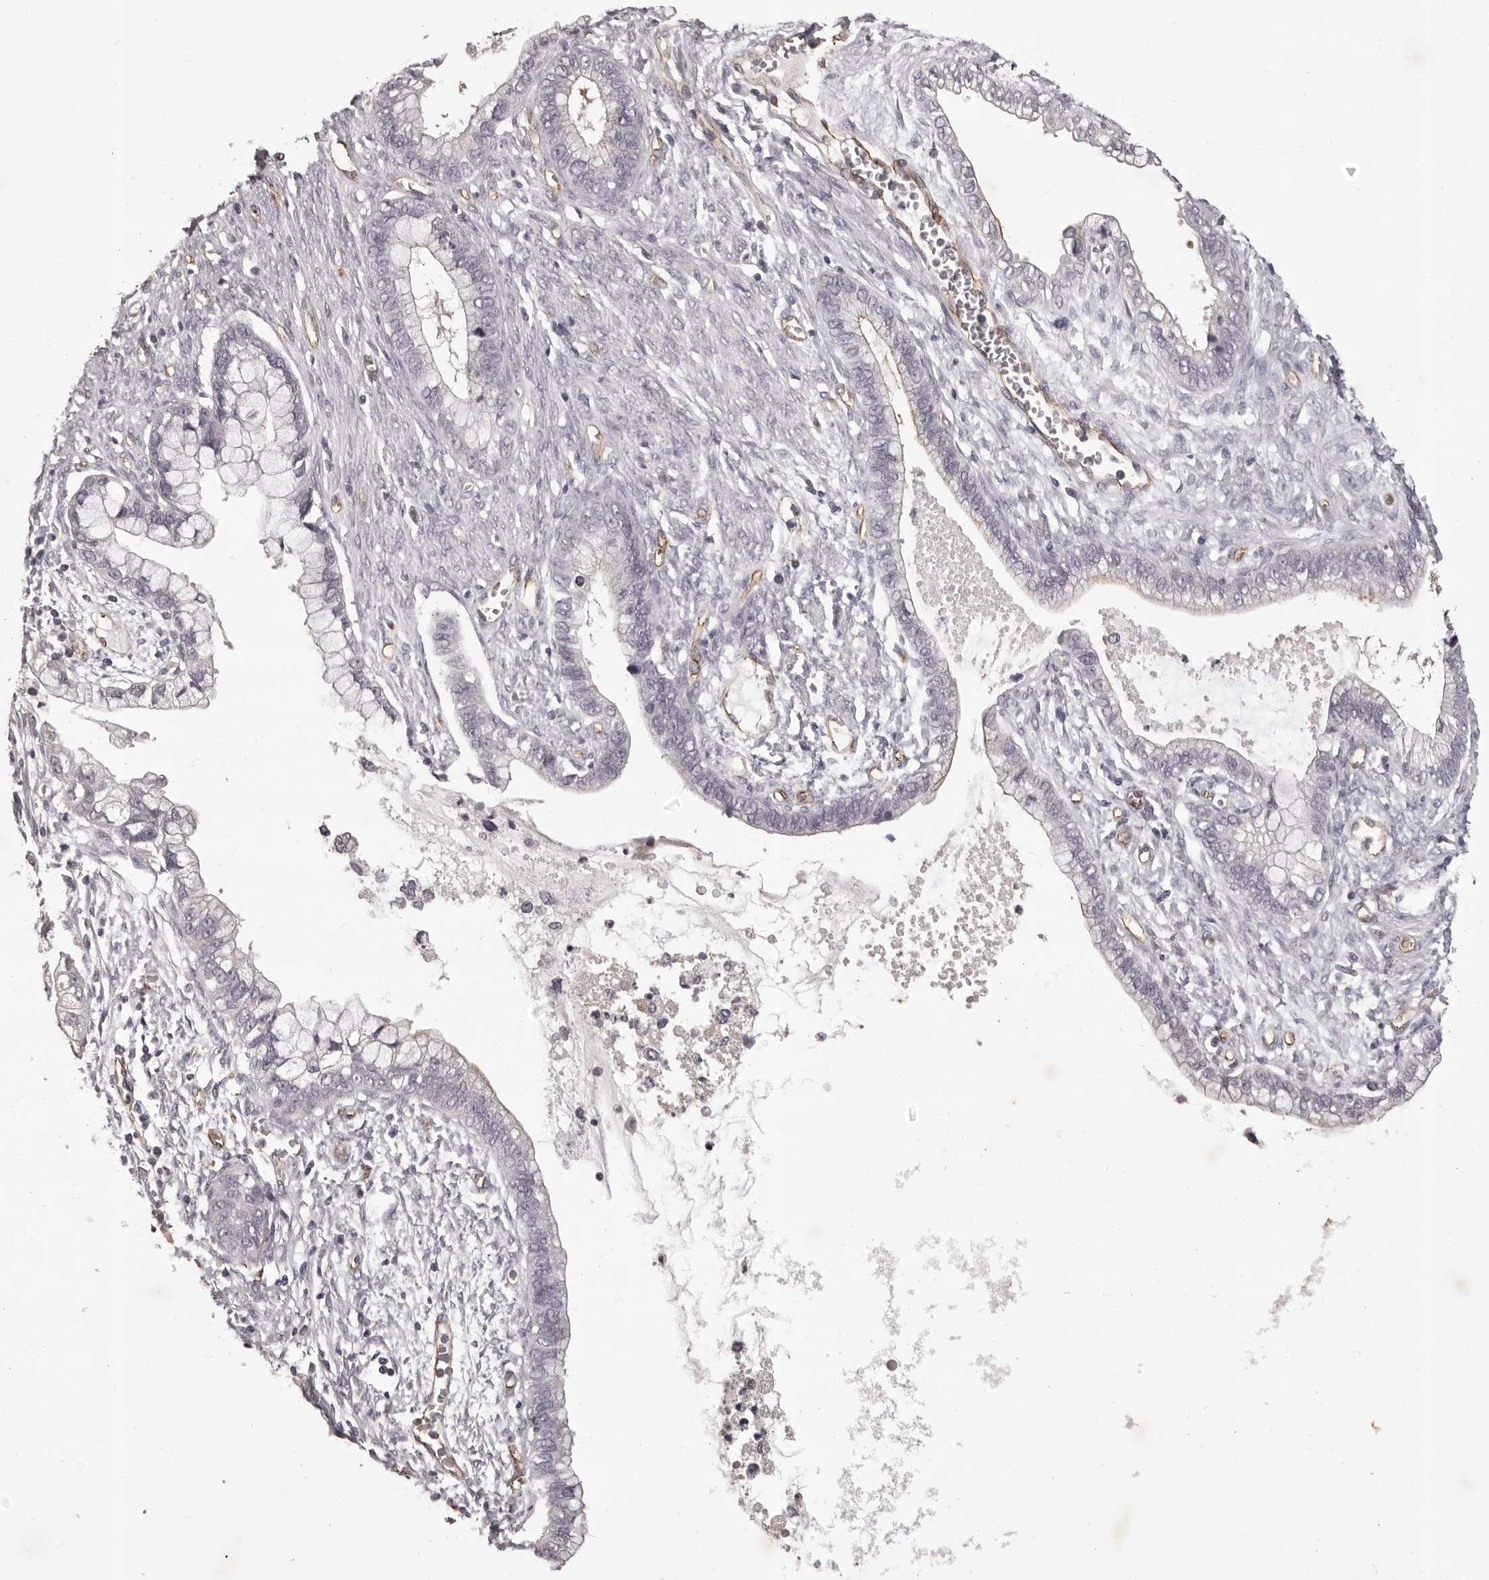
{"staining": {"intensity": "negative", "quantity": "none", "location": "none"}, "tissue": "cervical cancer", "cell_type": "Tumor cells", "image_type": "cancer", "snomed": [{"axis": "morphology", "description": "Adenocarcinoma, NOS"}, {"axis": "topography", "description": "Cervix"}], "caption": "Tumor cells are negative for brown protein staining in cervical cancer.", "gene": "GPR78", "patient": {"sex": "female", "age": 44}}